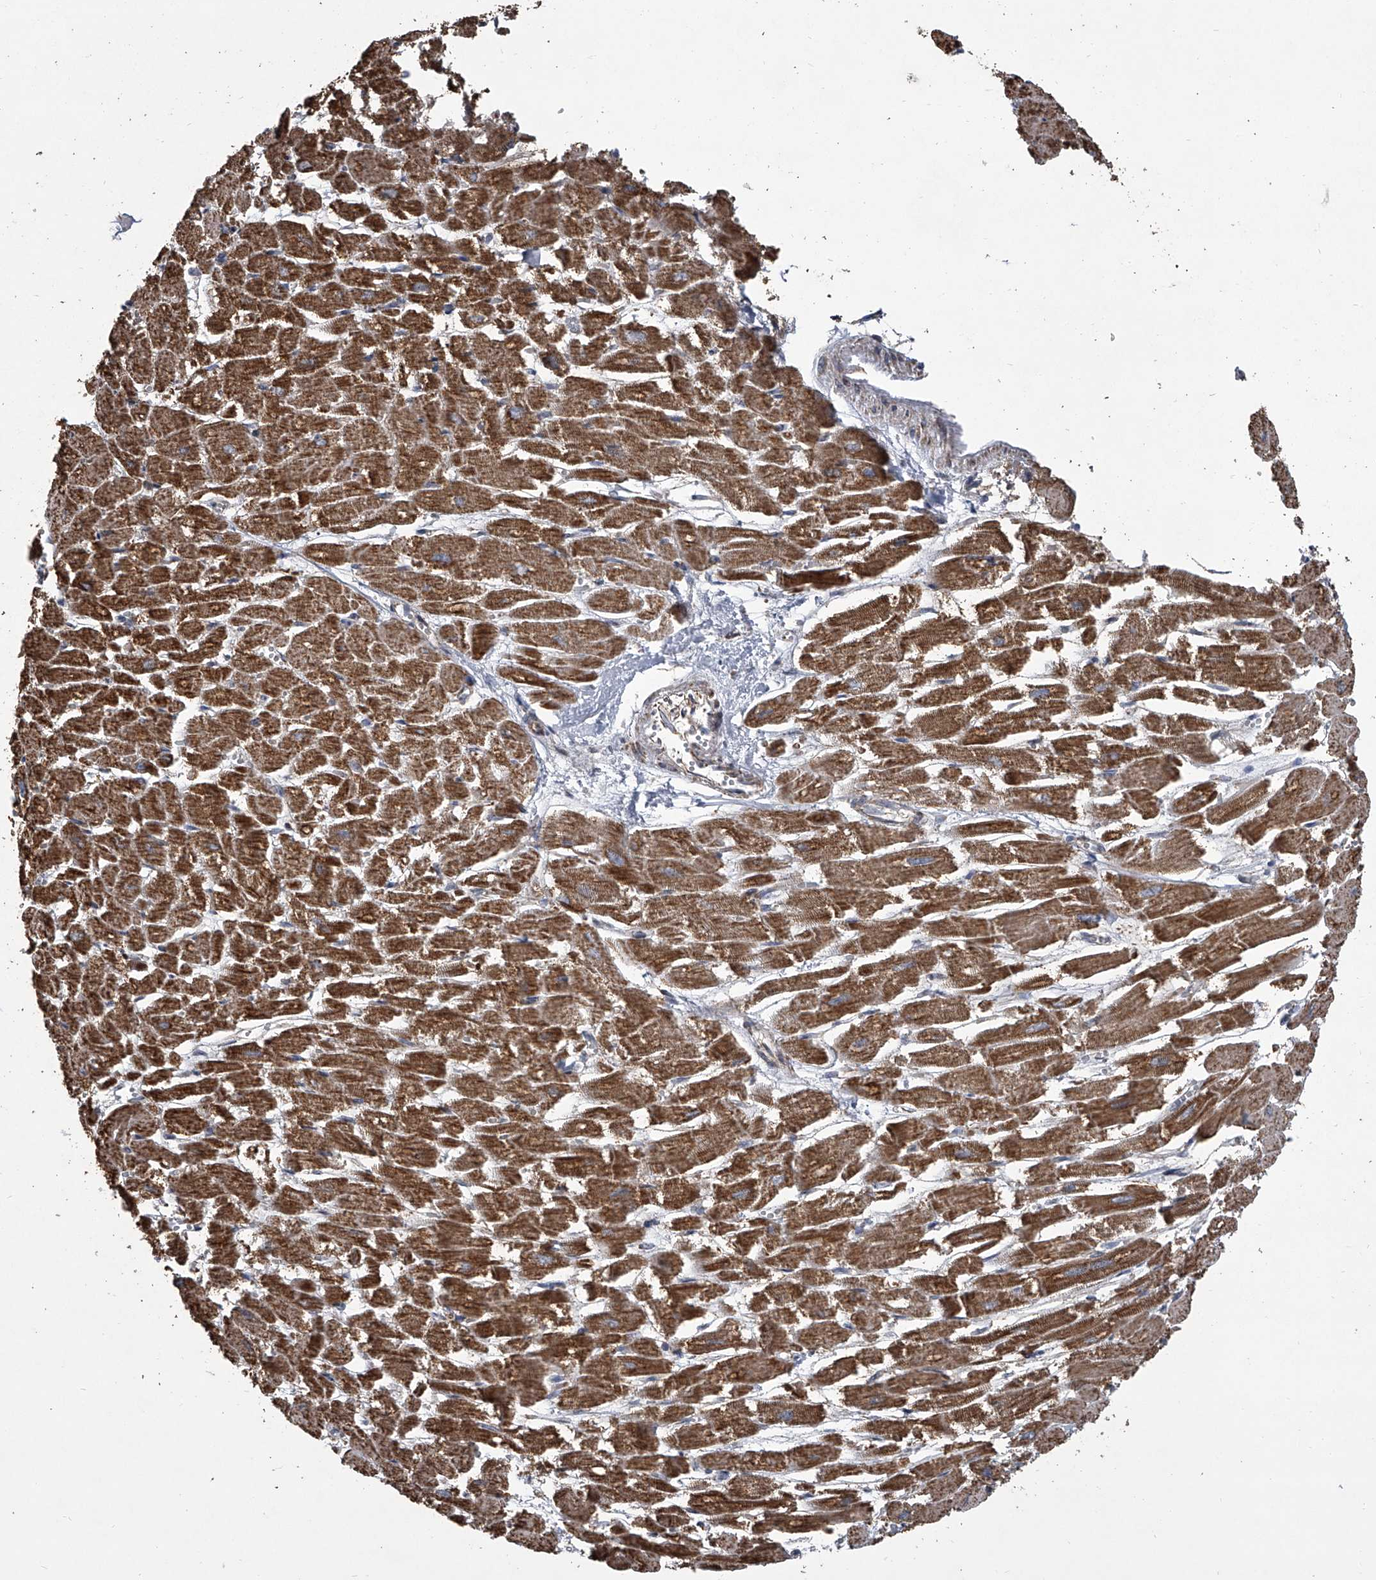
{"staining": {"intensity": "moderate", "quantity": ">75%", "location": "cytoplasmic/membranous"}, "tissue": "heart muscle", "cell_type": "Cardiomyocytes", "image_type": "normal", "snomed": [{"axis": "morphology", "description": "Normal tissue, NOS"}, {"axis": "topography", "description": "Heart"}], "caption": "Moderate cytoplasmic/membranous staining is present in approximately >75% of cardiomyocytes in normal heart muscle.", "gene": "ZC3H15", "patient": {"sex": "male", "age": 54}}